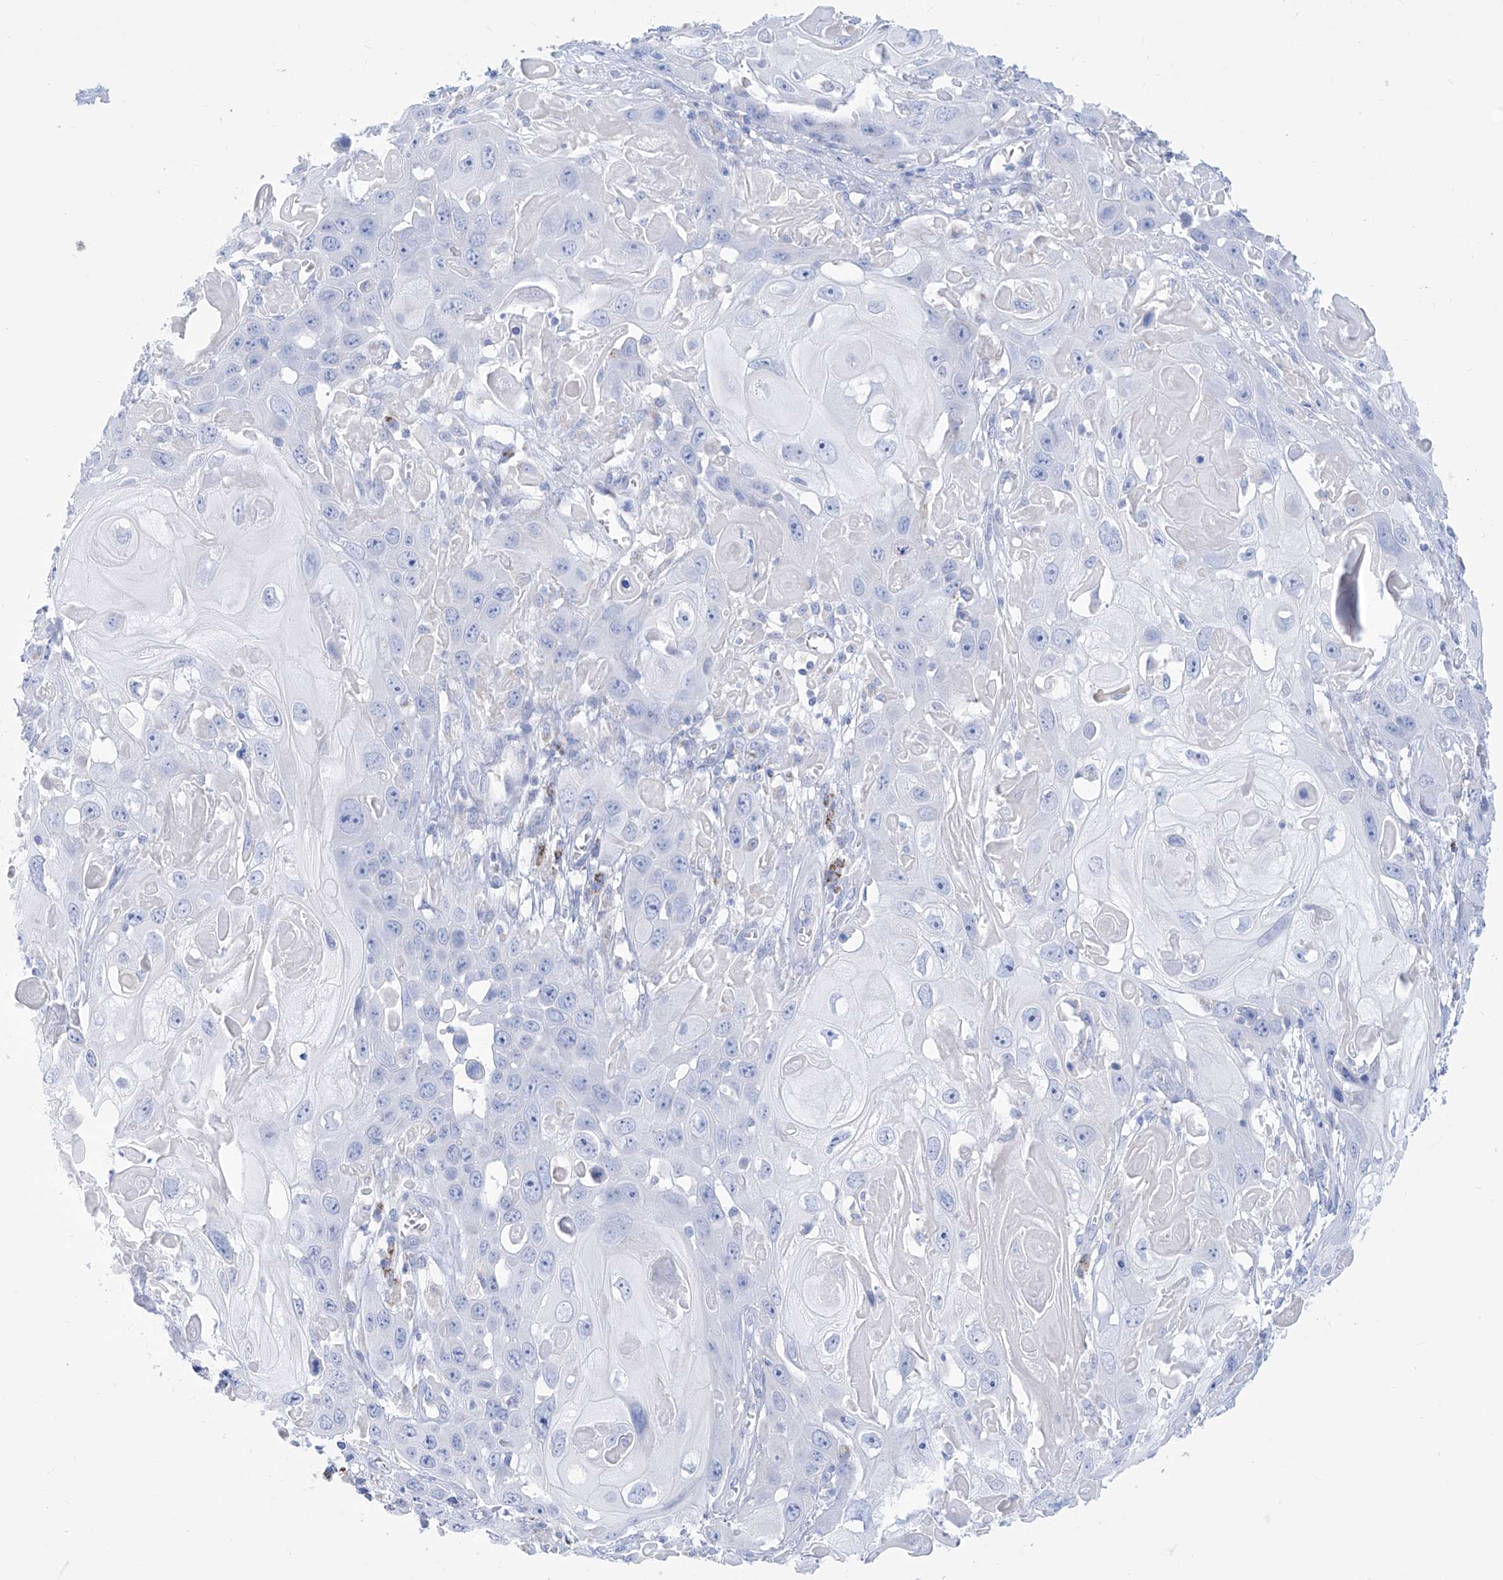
{"staining": {"intensity": "negative", "quantity": "none", "location": "none"}, "tissue": "skin cancer", "cell_type": "Tumor cells", "image_type": "cancer", "snomed": [{"axis": "morphology", "description": "Squamous cell carcinoma, NOS"}, {"axis": "topography", "description": "Skin"}], "caption": "This is a micrograph of IHC staining of squamous cell carcinoma (skin), which shows no expression in tumor cells.", "gene": "ALDH6A1", "patient": {"sex": "male", "age": 55}}